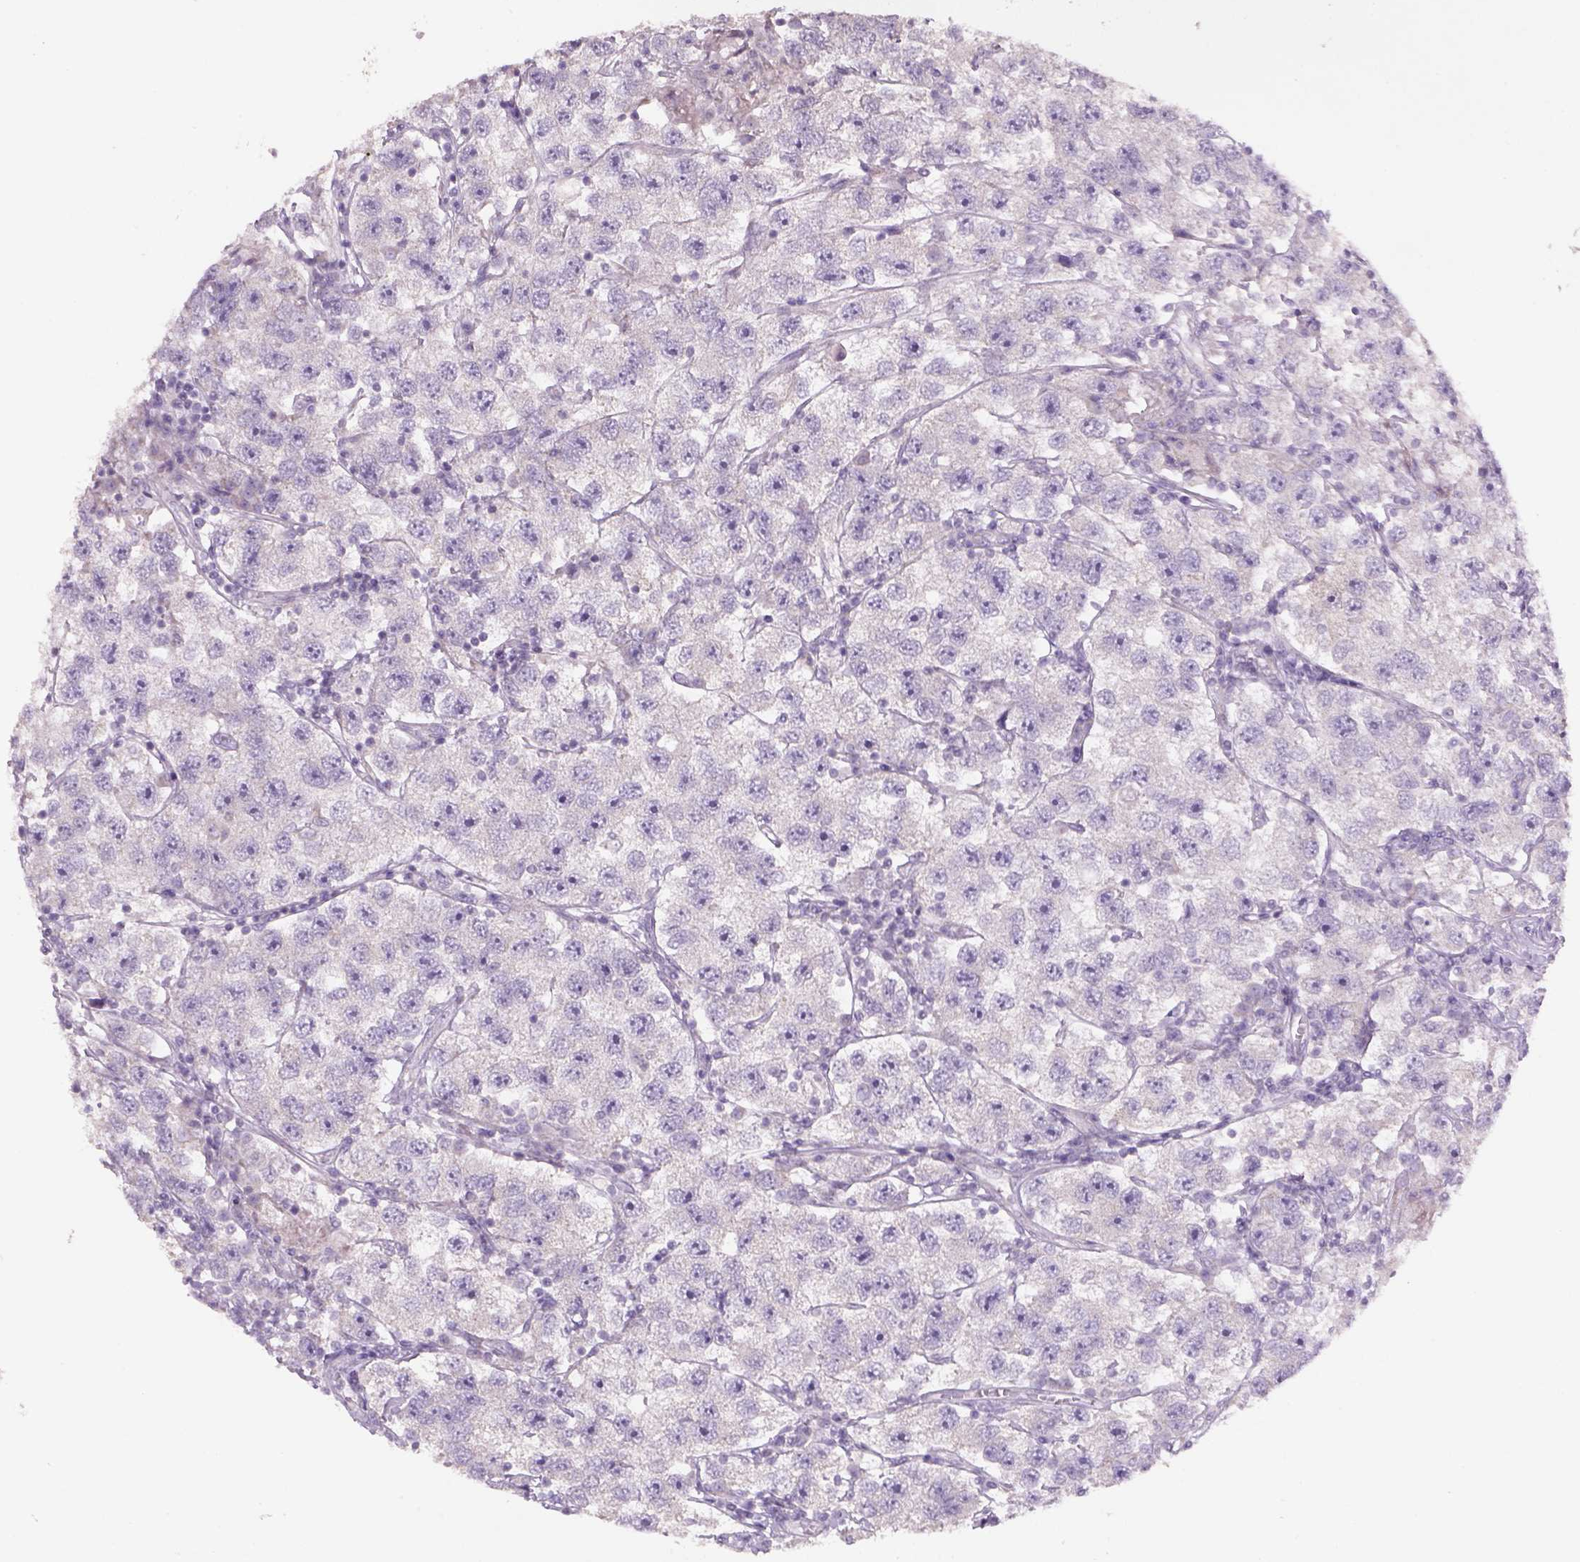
{"staining": {"intensity": "negative", "quantity": "none", "location": "none"}, "tissue": "testis cancer", "cell_type": "Tumor cells", "image_type": "cancer", "snomed": [{"axis": "morphology", "description": "Seminoma, NOS"}, {"axis": "topography", "description": "Testis"}], "caption": "This is a micrograph of immunohistochemistry staining of testis seminoma, which shows no expression in tumor cells.", "gene": "ADGRV1", "patient": {"sex": "male", "age": 26}}